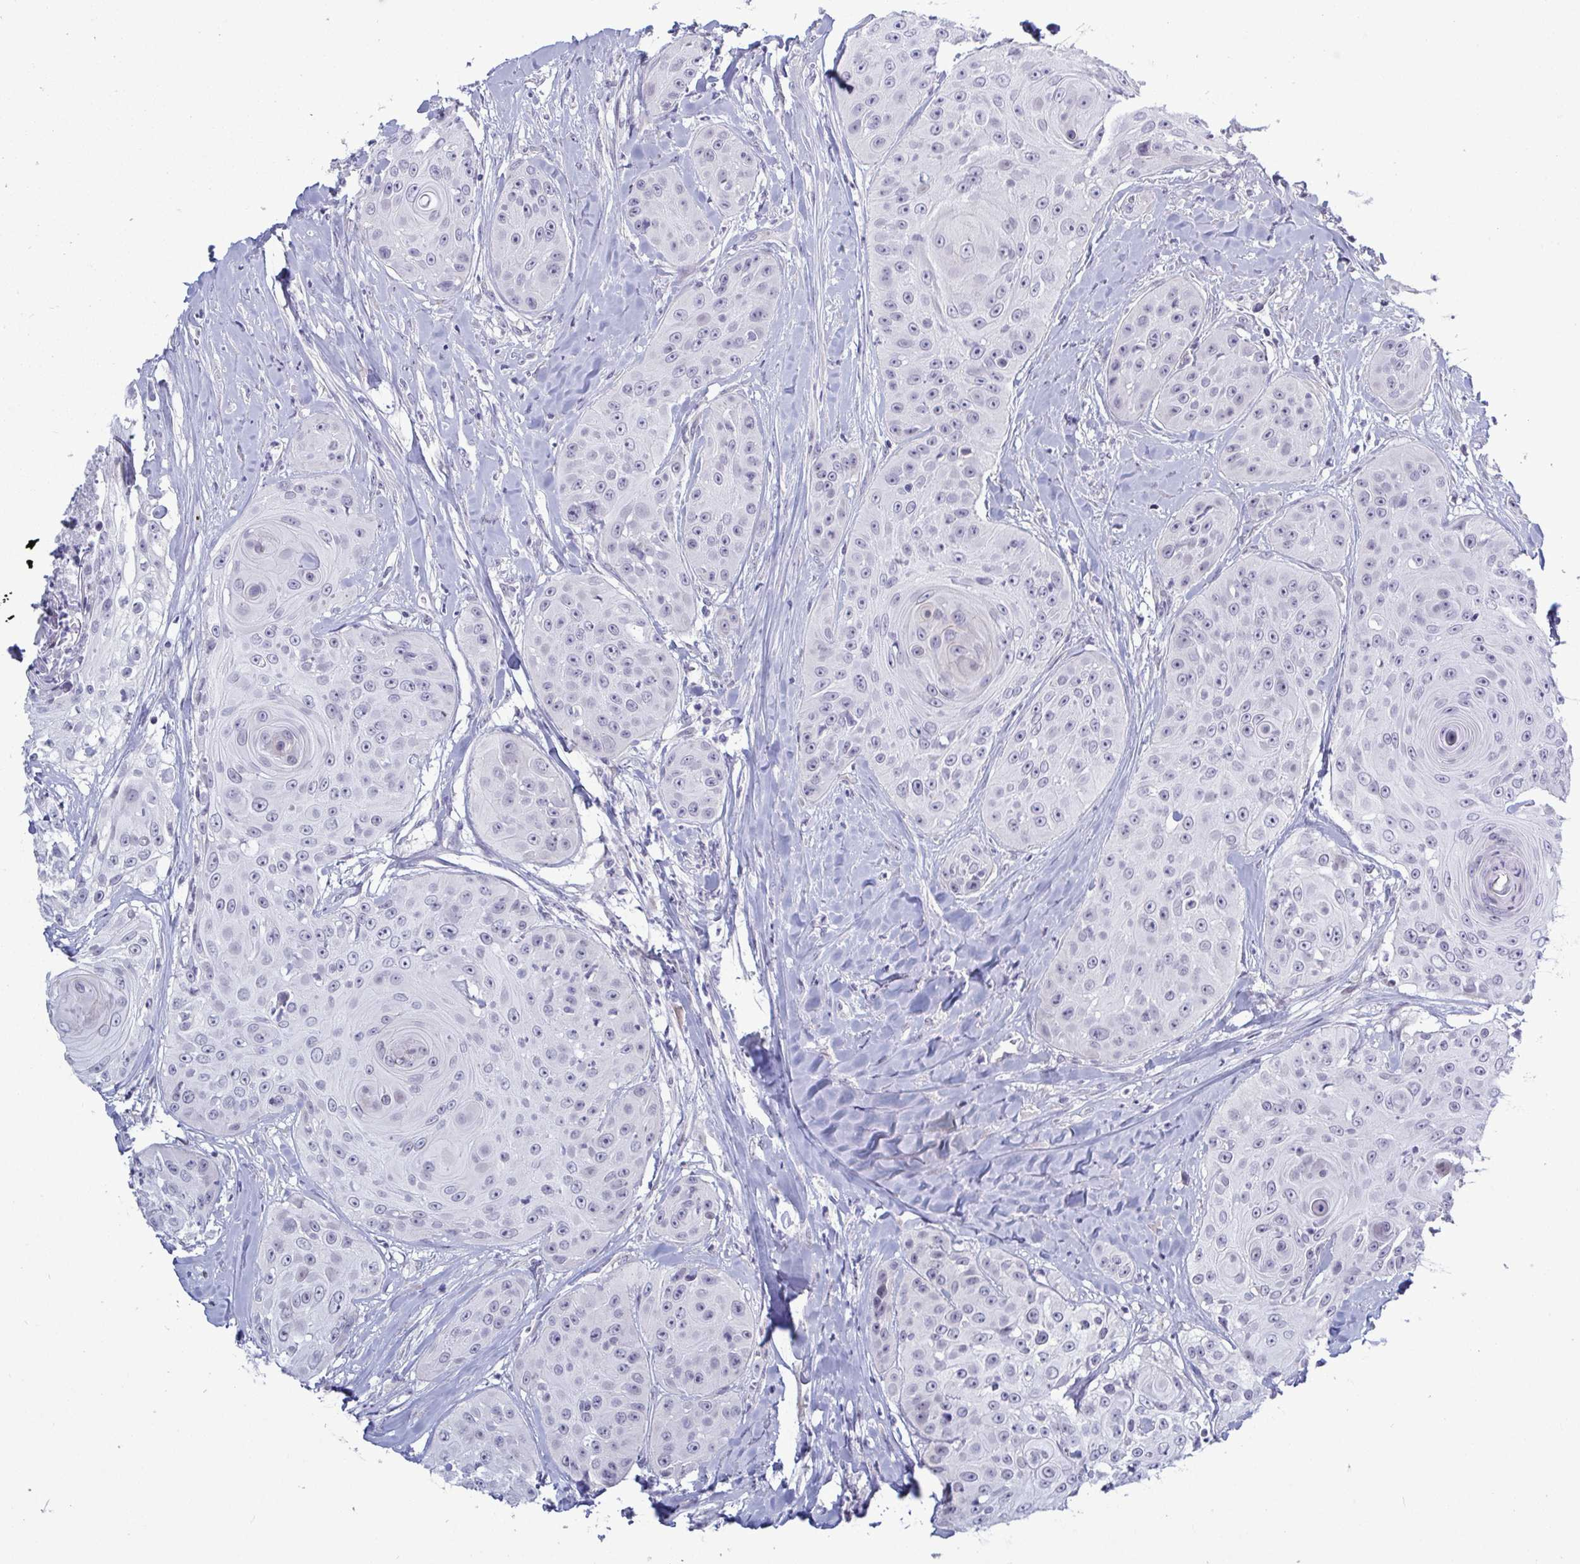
{"staining": {"intensity": "negative", "quantity": "none", "location": "none"}, "tissue": "head and neck cancer", "cell_type": "Tumor cells", "image_type": "cancer", "snomed": [{"axis": "morphology", "description": "Squamous cell carcinoma, NOS"}, {"axis": "topography", "description": "Head-Neck"}], "caption": "This is a micrograph of immunohistochemistry (IHC) staining of head and neck cancer, which shows no expression in tumor cells.", "gene": "TCEAL8", "patient": {"sex": "male", "age": 83}}